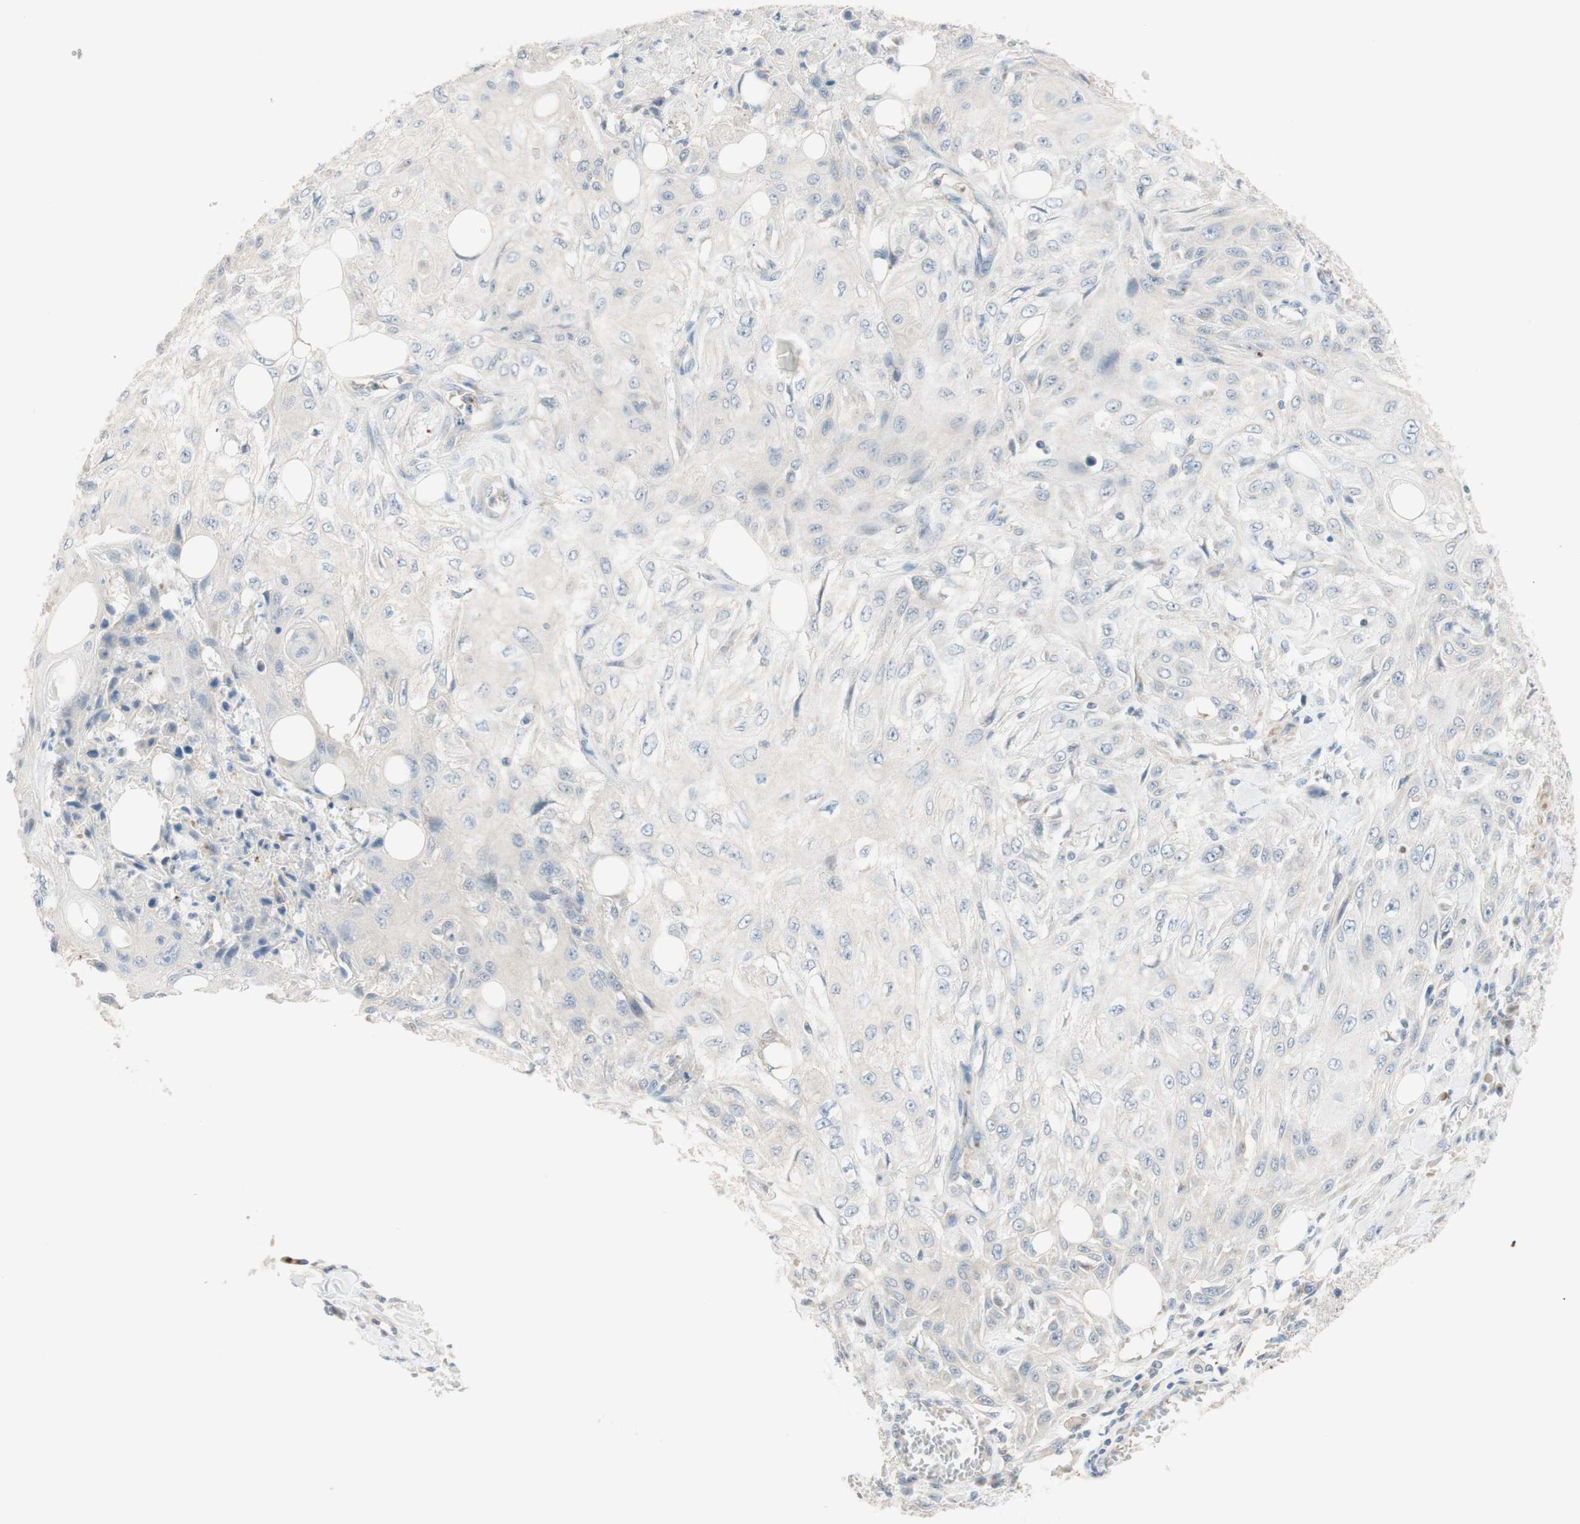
{"staining": {"intensity": "negative", "quantity": "none", "location": "none"}, "tissue": "skin cancer", "cell_type": "Tumor cells", "image_type": "cancer", "snomed": [{"axis": "morphology", "description": "Squamous cell carcinoma, NOS"}, {"axis": "topography", "description": "Skin"}], "caption": "Immunohistochemical staining of skin squamous cell carcinoma exhibits no significant positivity in tumor cells.", "gene": "MANEA", "patient": {"sex": "male", "age": 75}}